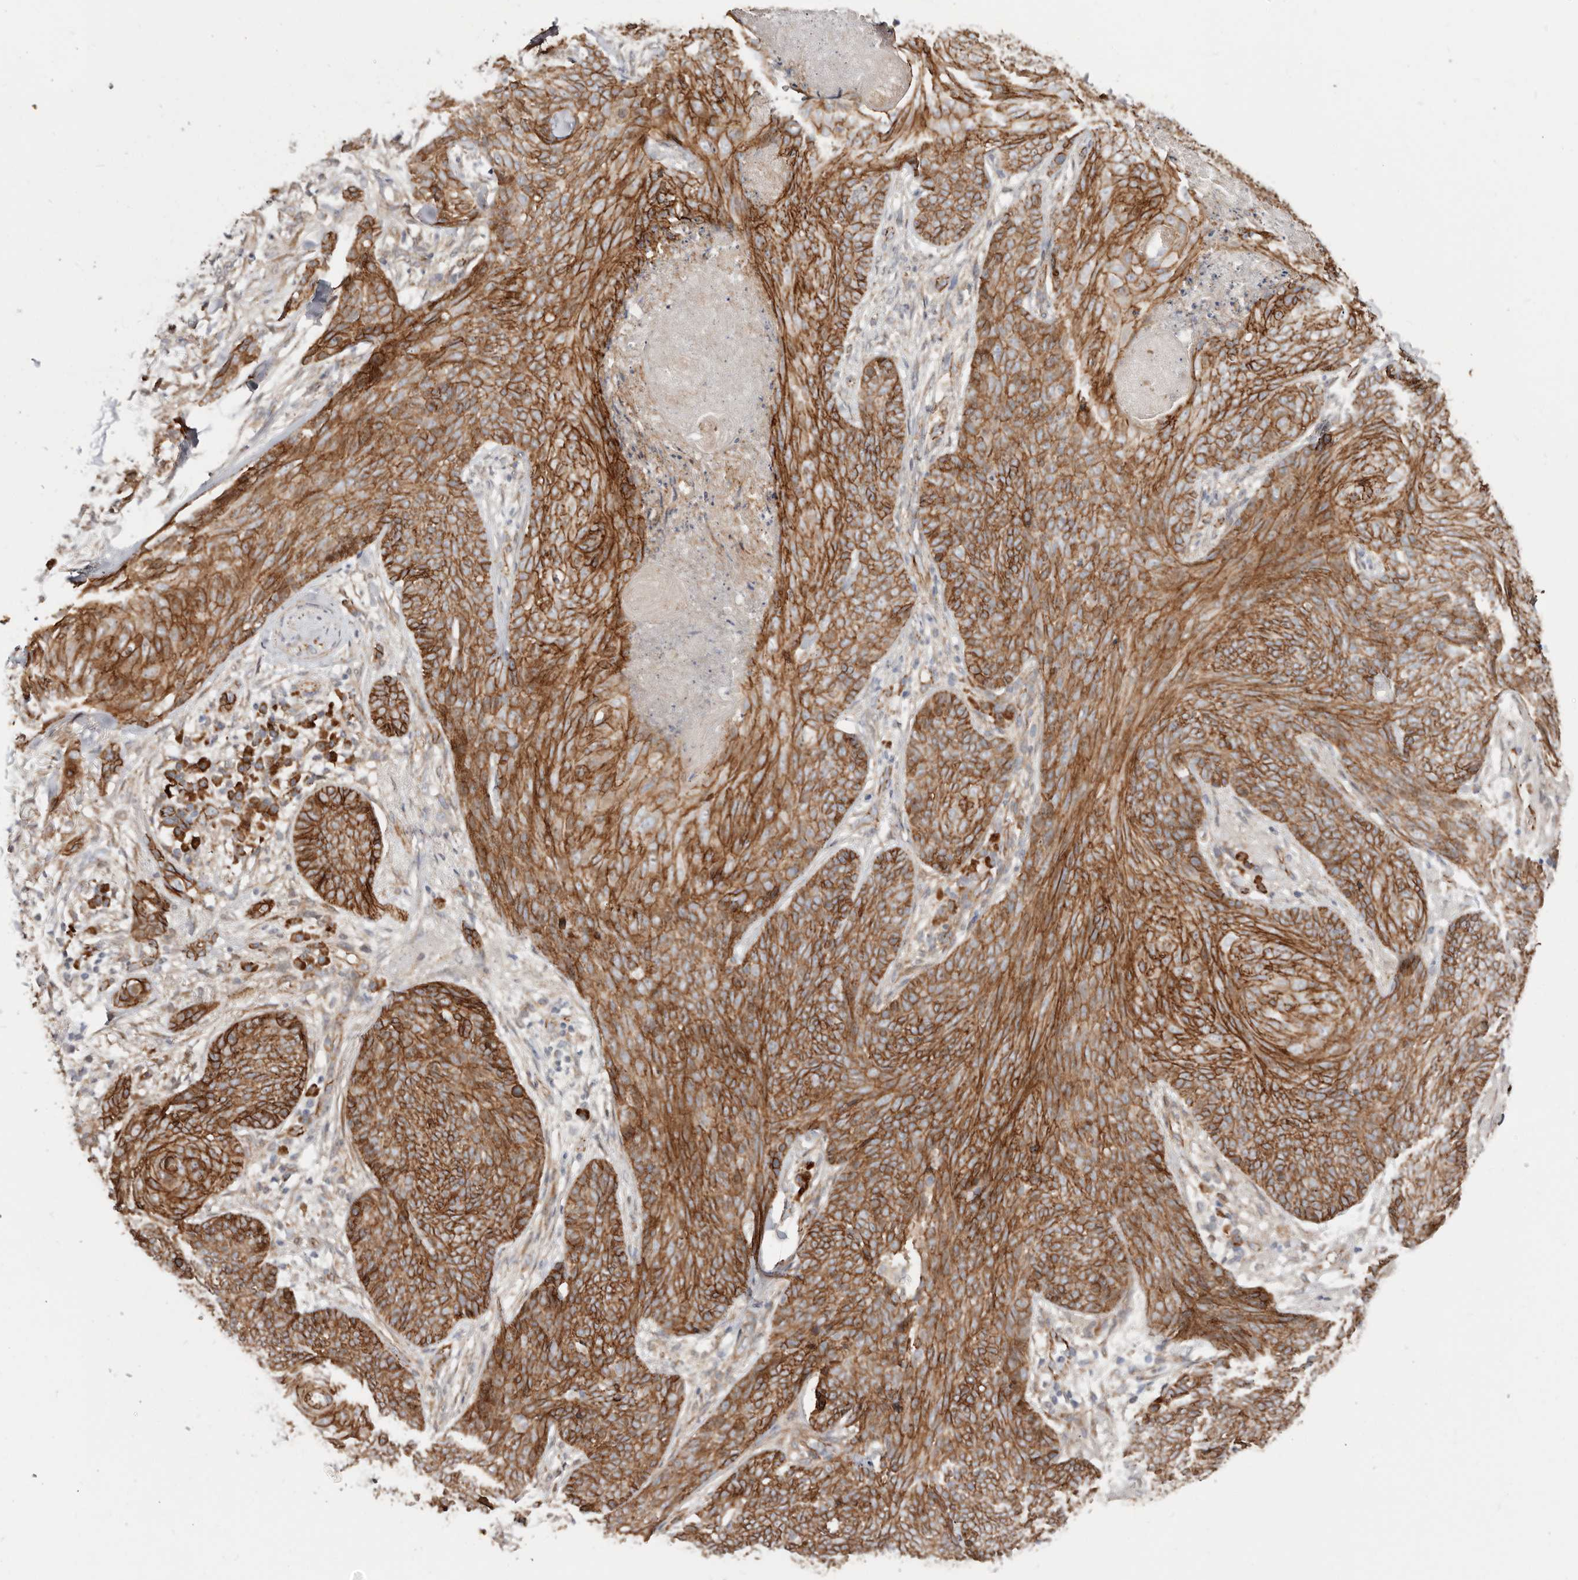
{"staining": {"intensity": "strong", "quantity": ">75%", "location": "cytoplasmic/membranous"}, "tissue": "skin cancer", "cell_type": "Tumor cells", "image_type": "cancer", "snomed": [{"axis": "morphology", "description": "Basal cell carcinoma"}, {"axis": "topography", "description": "Skin"}], "caption": "This is a histology image of immunohistochemistry (IHC) staining of basal cell carcinoma (skin), which shows strong expression in the cytoplasmic/membranous of tumor cells.", "gene": "CTNNB1", "patient": {"sex": "male", "age": 85}}